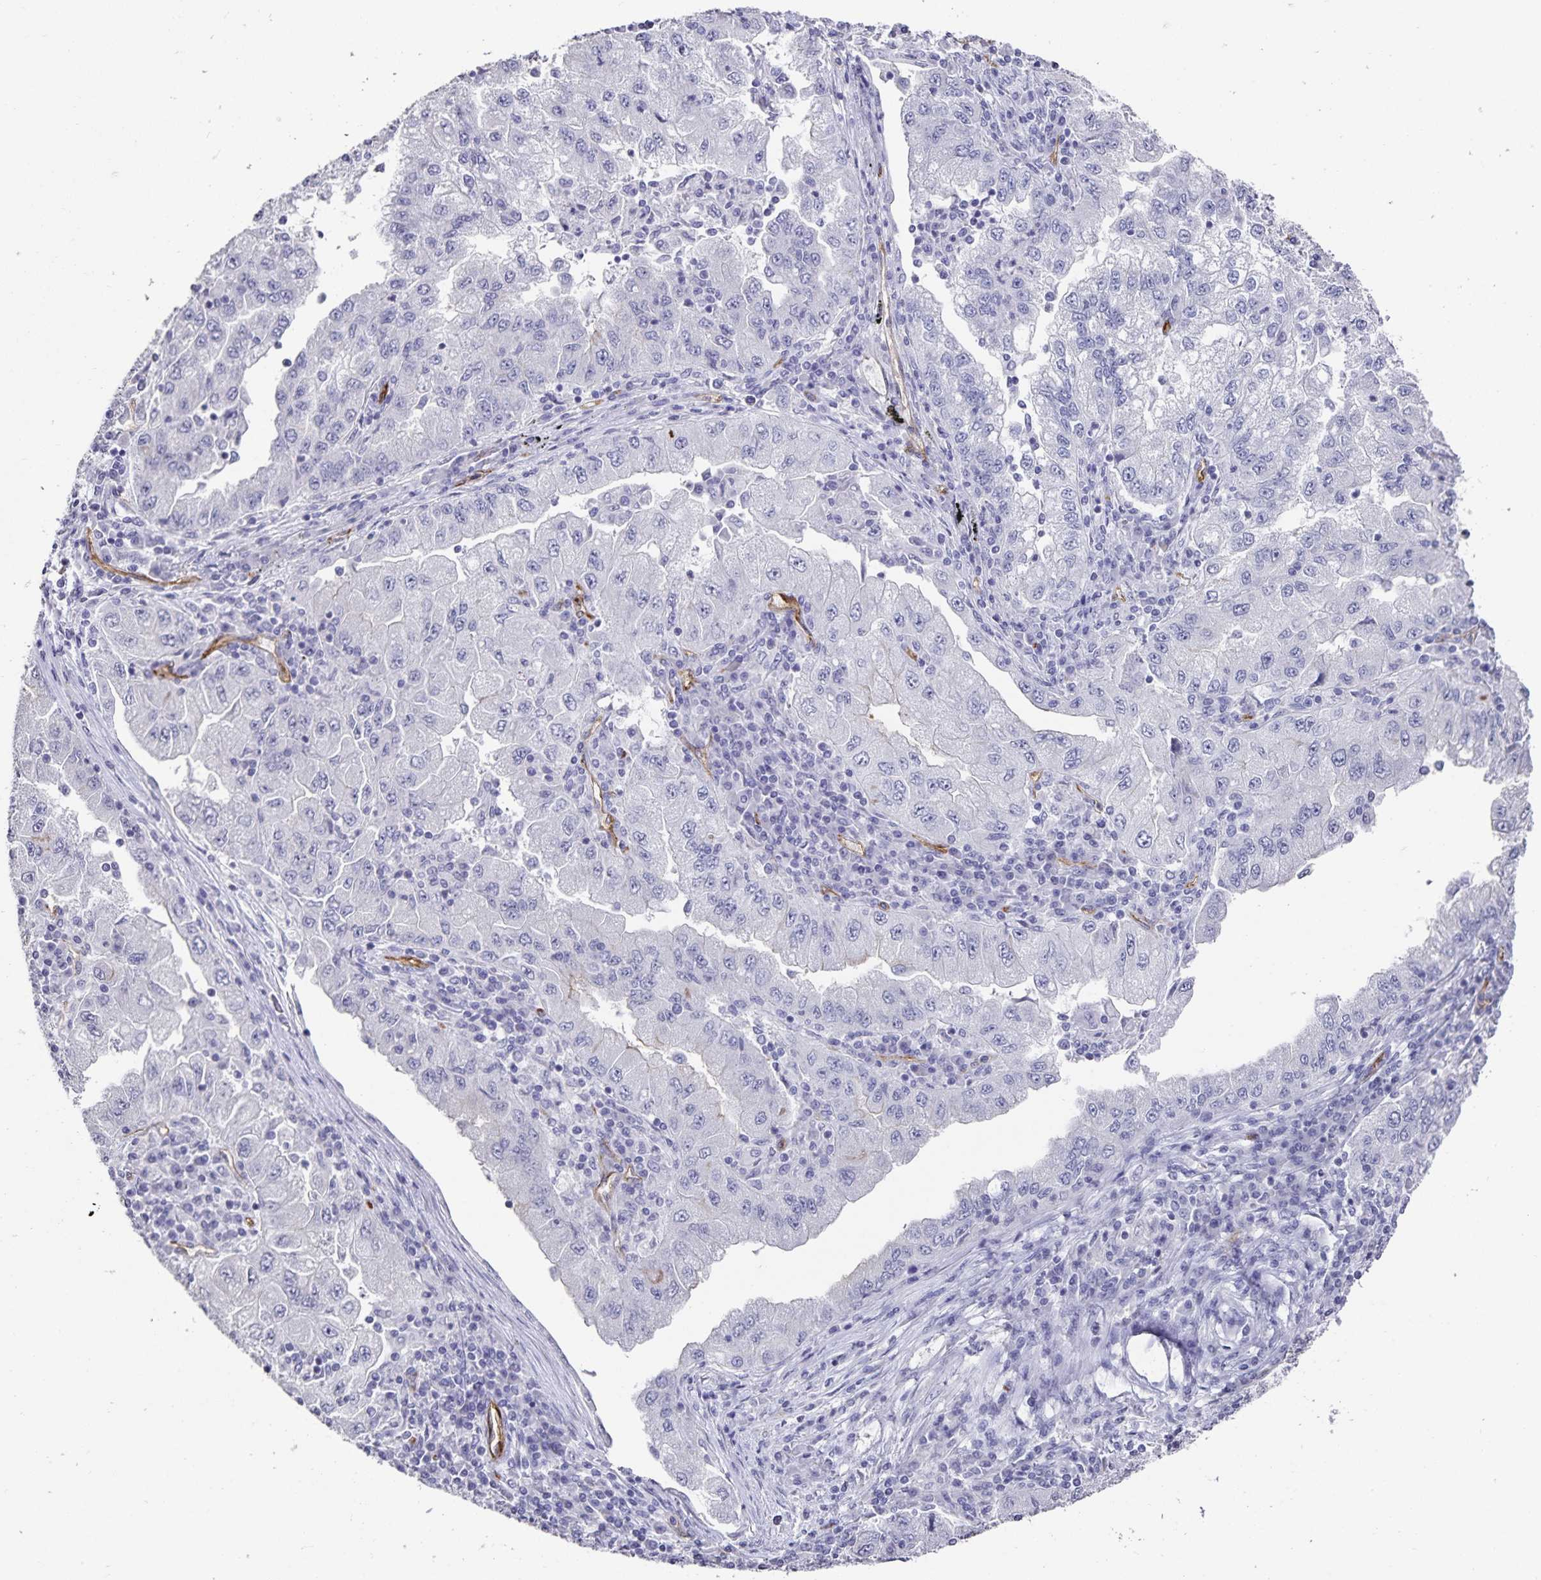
{"staining": {"intensity": "negative", "quantity": "none", "location": "none"}, "tissue": "lung cancer", "cell_type": "Tumor cells", "image_type": "cancer", "snomed": [{"axis": "morphology", "description": "Adenocarcinoma, NOS"}, {"axis": "morphology", "description": "Adenocarcinoma primary or metastatic"}, {"axis": "topography", "description": "Lung"}], "caption": "An IHC image of lung cancer is shown. There is no staining in tumor cells of lung cancer.", "gene": "PODXL", "patient": {"sex": "male", "age": 74}}